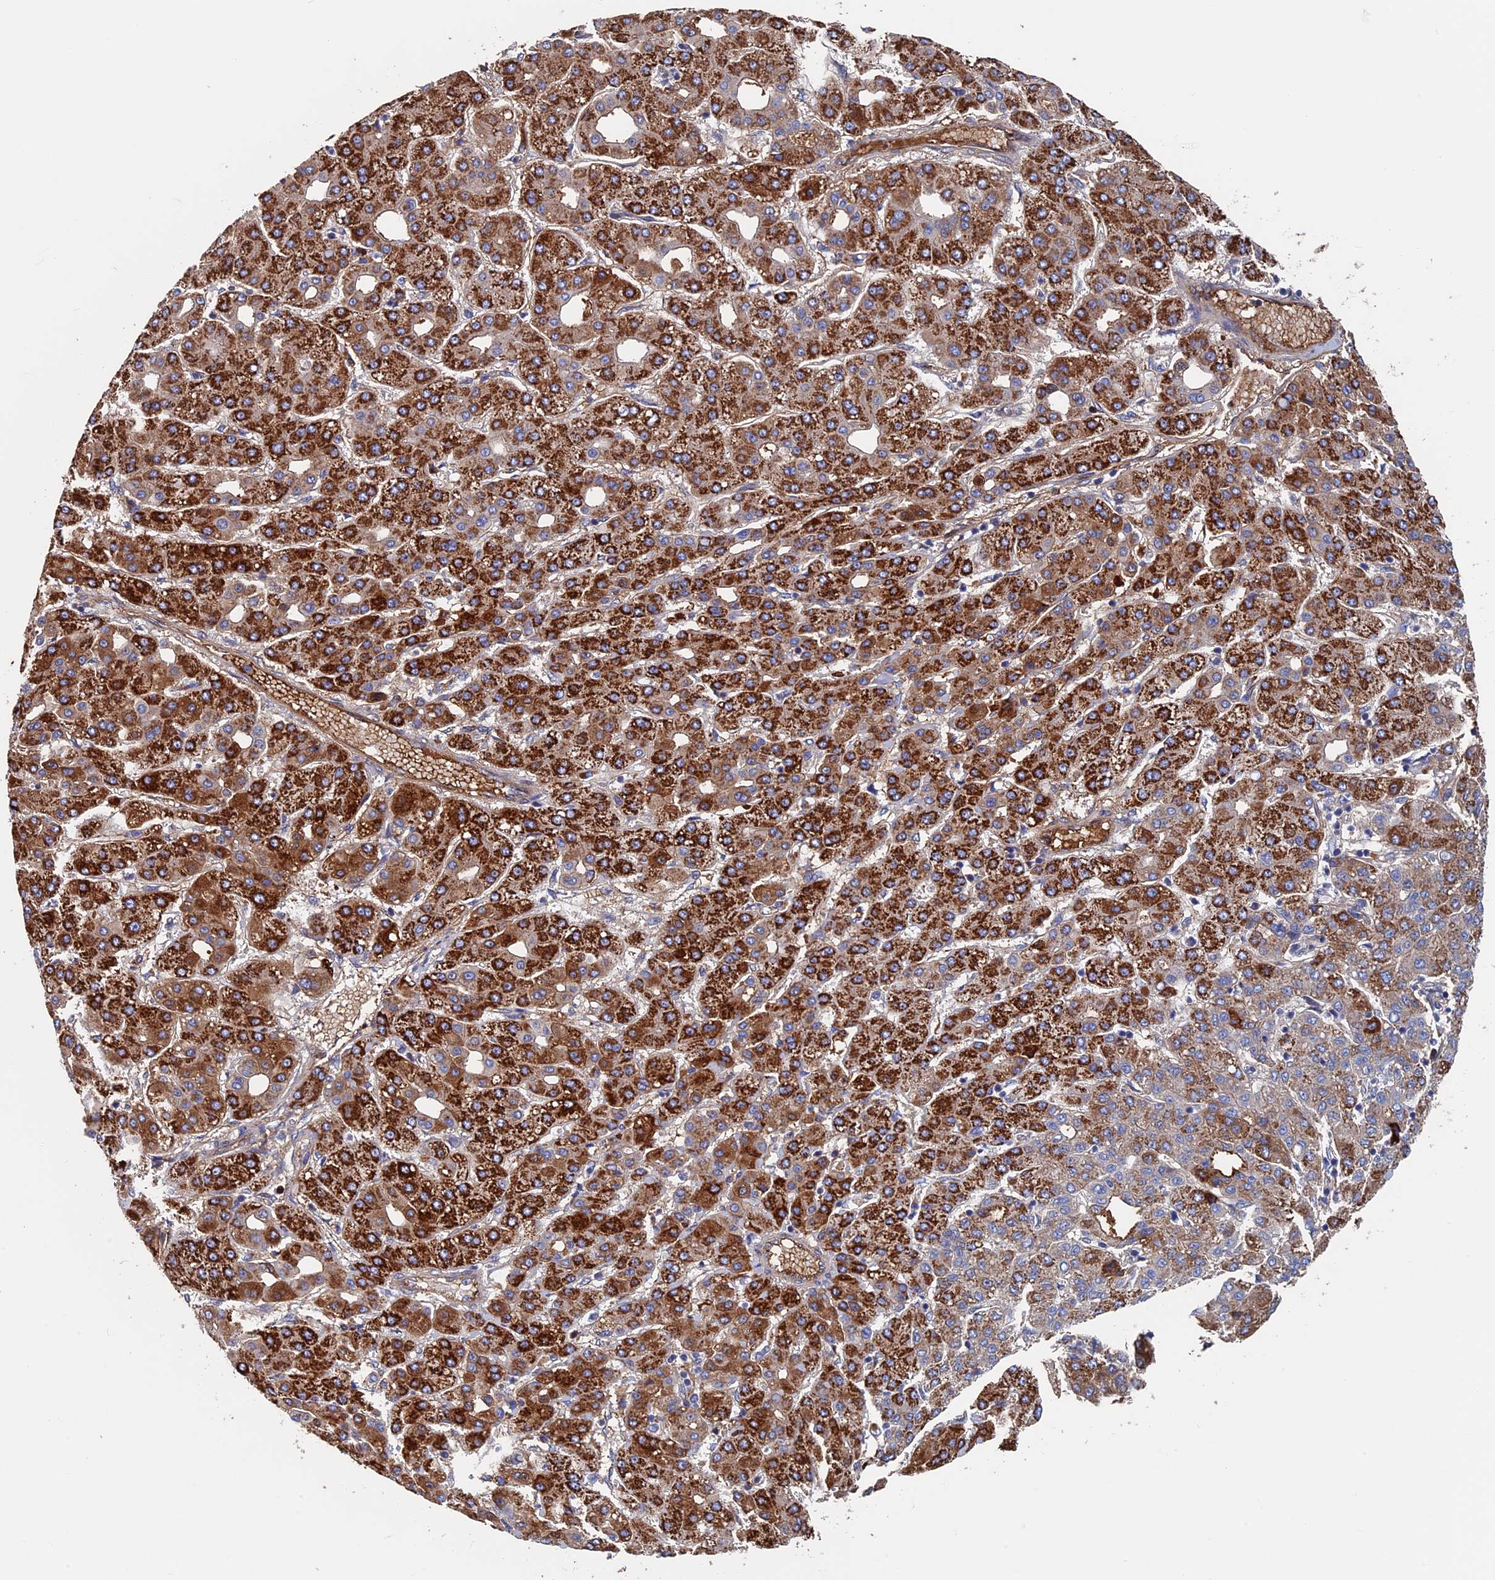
{"staining": {"intensity": "strong", "quantity": ">75%", "location": "cytoplasmic/membranous"}, "tissue": "liver cancer", "cell_type": "Tumor cells", "image_type": "cancer", "snomed": [{"axis": "morphology", "description": "Carcinoma, Hepatocellular, NOS"}, {"axis": "topography", "description": "Liver"}], "caption": "DAB immunohistochemical staining of liver cancer (hepatocellular carcinoma) demonstrates strong cytoplasmic/membranous protein expression in about >75% of tumor cells. (Brightfield microscopy of DAB IHC at high magnification).", "gene": "RPUSD1", "patient": {"sex": "male", "age": 65}}